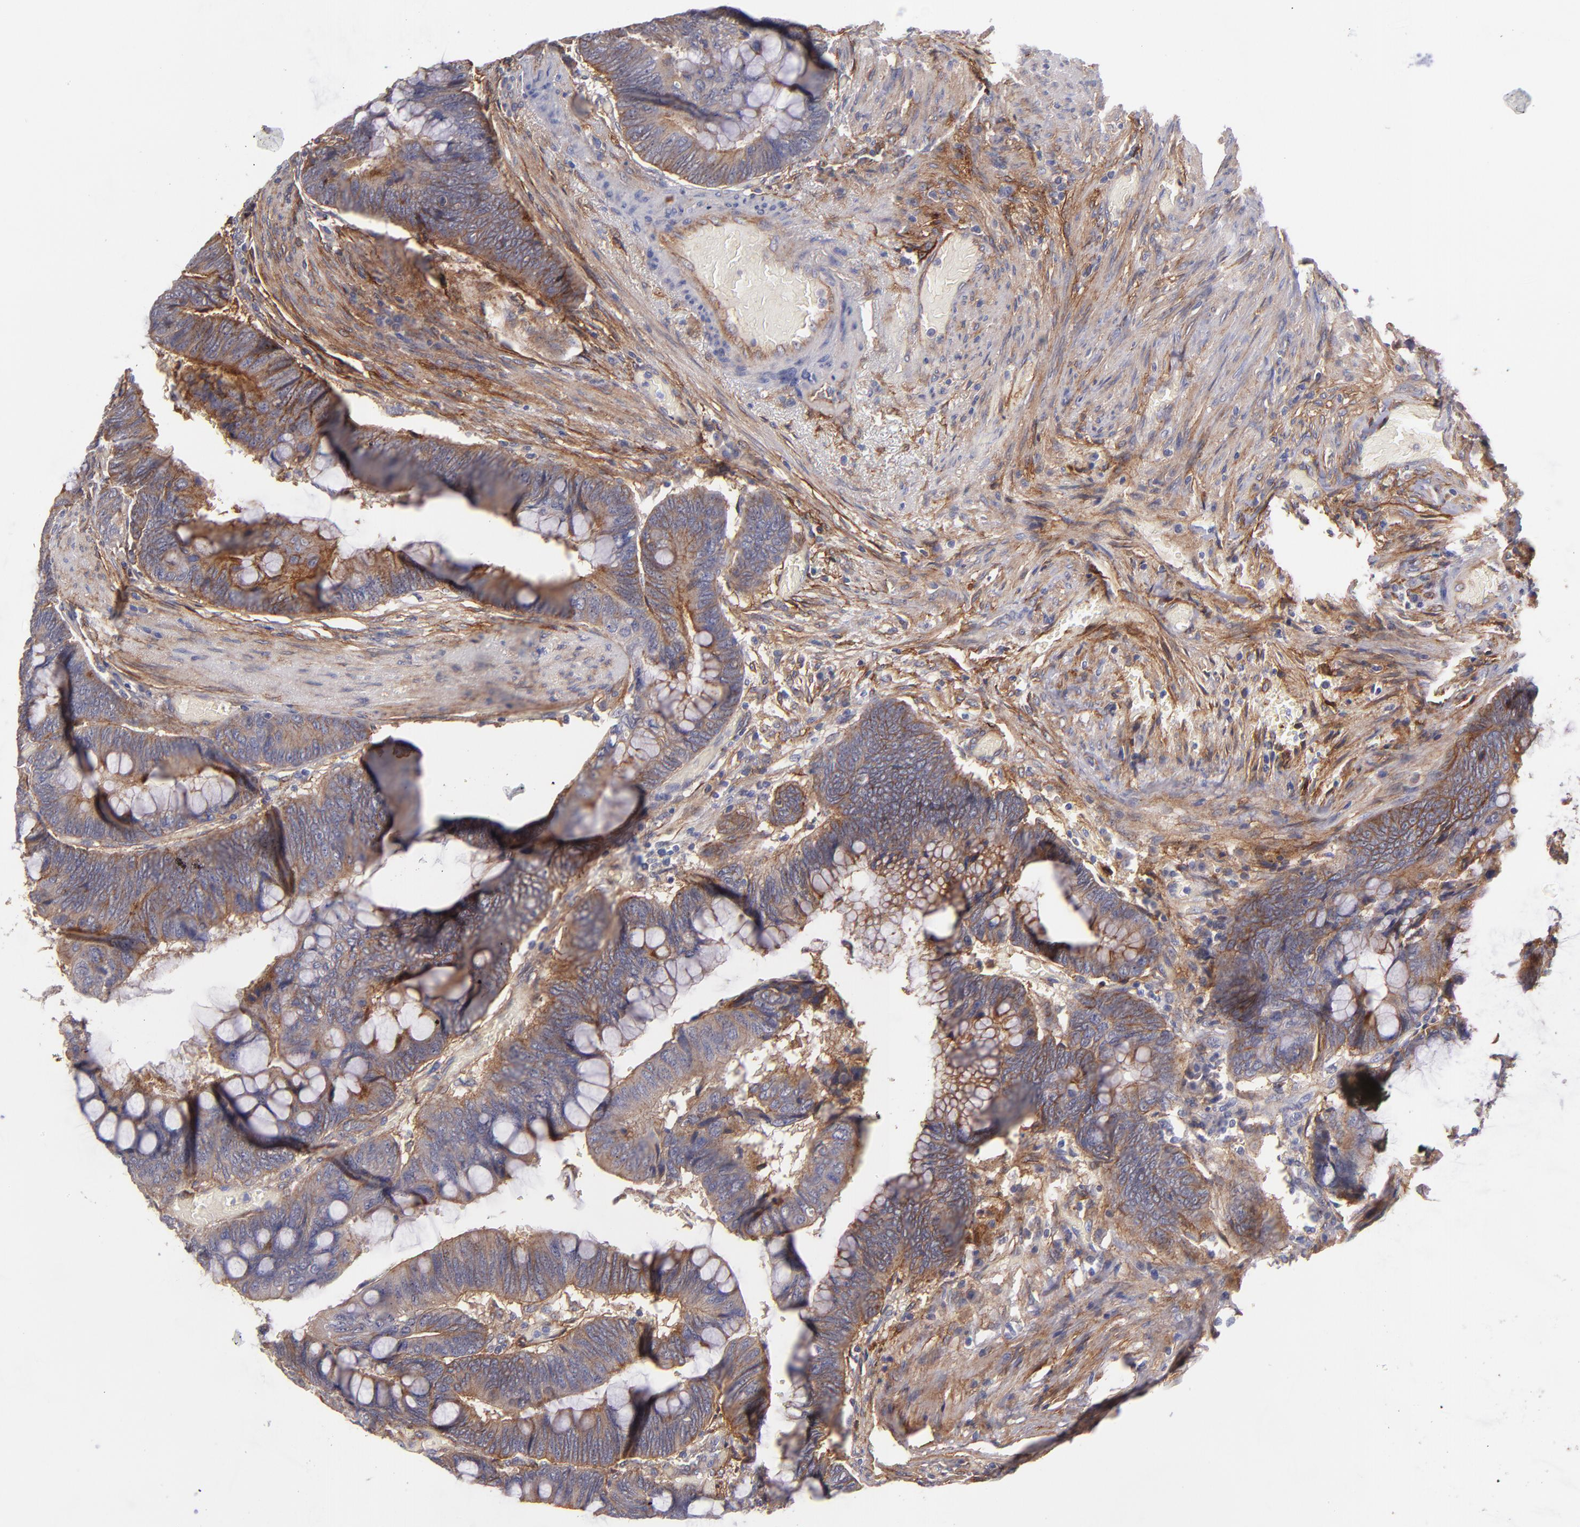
{"staining": {"intensity": "moderate", "quantity": "25%-75%", "location": "cytoplasmic/membranous"}, "tissue": "colorectal cancer", "cell_type": "Tumor cells", "image_type": "cancer", "snomed": [{"axis": "morphology", "description": "Normal tissue, NOS"}, {"axis": "morphology", "description": "Adenocarcinoma, NOS"}, {"axis": "topography", "description": "Rectum"}], "caption": "Colorectal adenocarcinoma stained for a protein displays moderate cytoplasmic/membranous positivity in tumor cells.", "gene": "PLSCR4", "patient": {"sex": "male", "age": 92}}